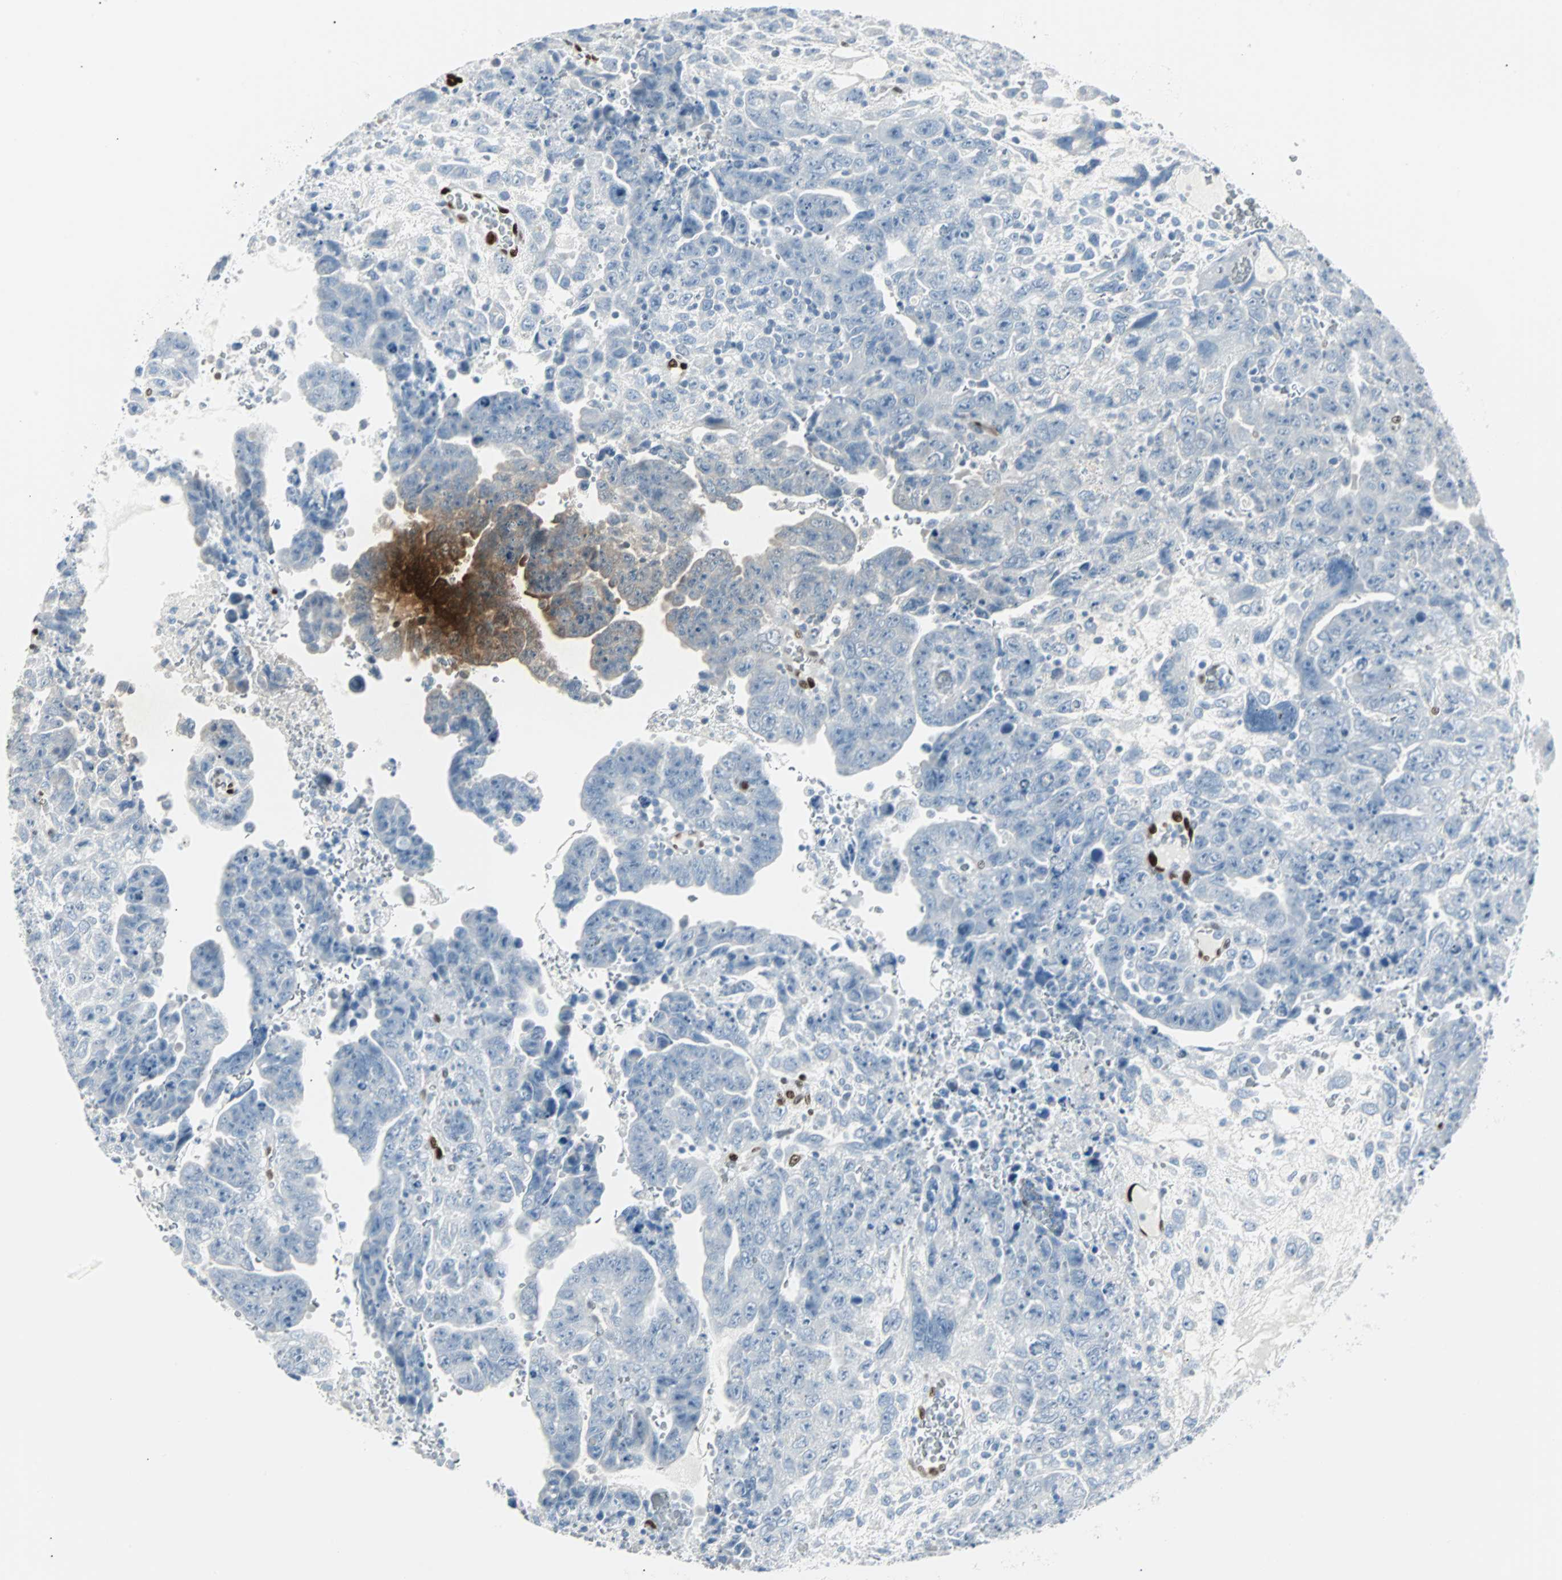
{"staining": {"intensity": "negative", "quantity": "none", "location": "none"}, "tissue": "testis cancer", "cell_type": "Tumor cells", "image_type": "cancer", "snomed": [{"axis": "morphology", "description": "Carcinoma, Embryonal, NOS"}, {"axis": "topography", "description": "Testis"}], "caption": "The image reveals no staining of tumor cells in testis cancer.", "gene": "IL33", "patient": {"sex": "male", "age": 28}}